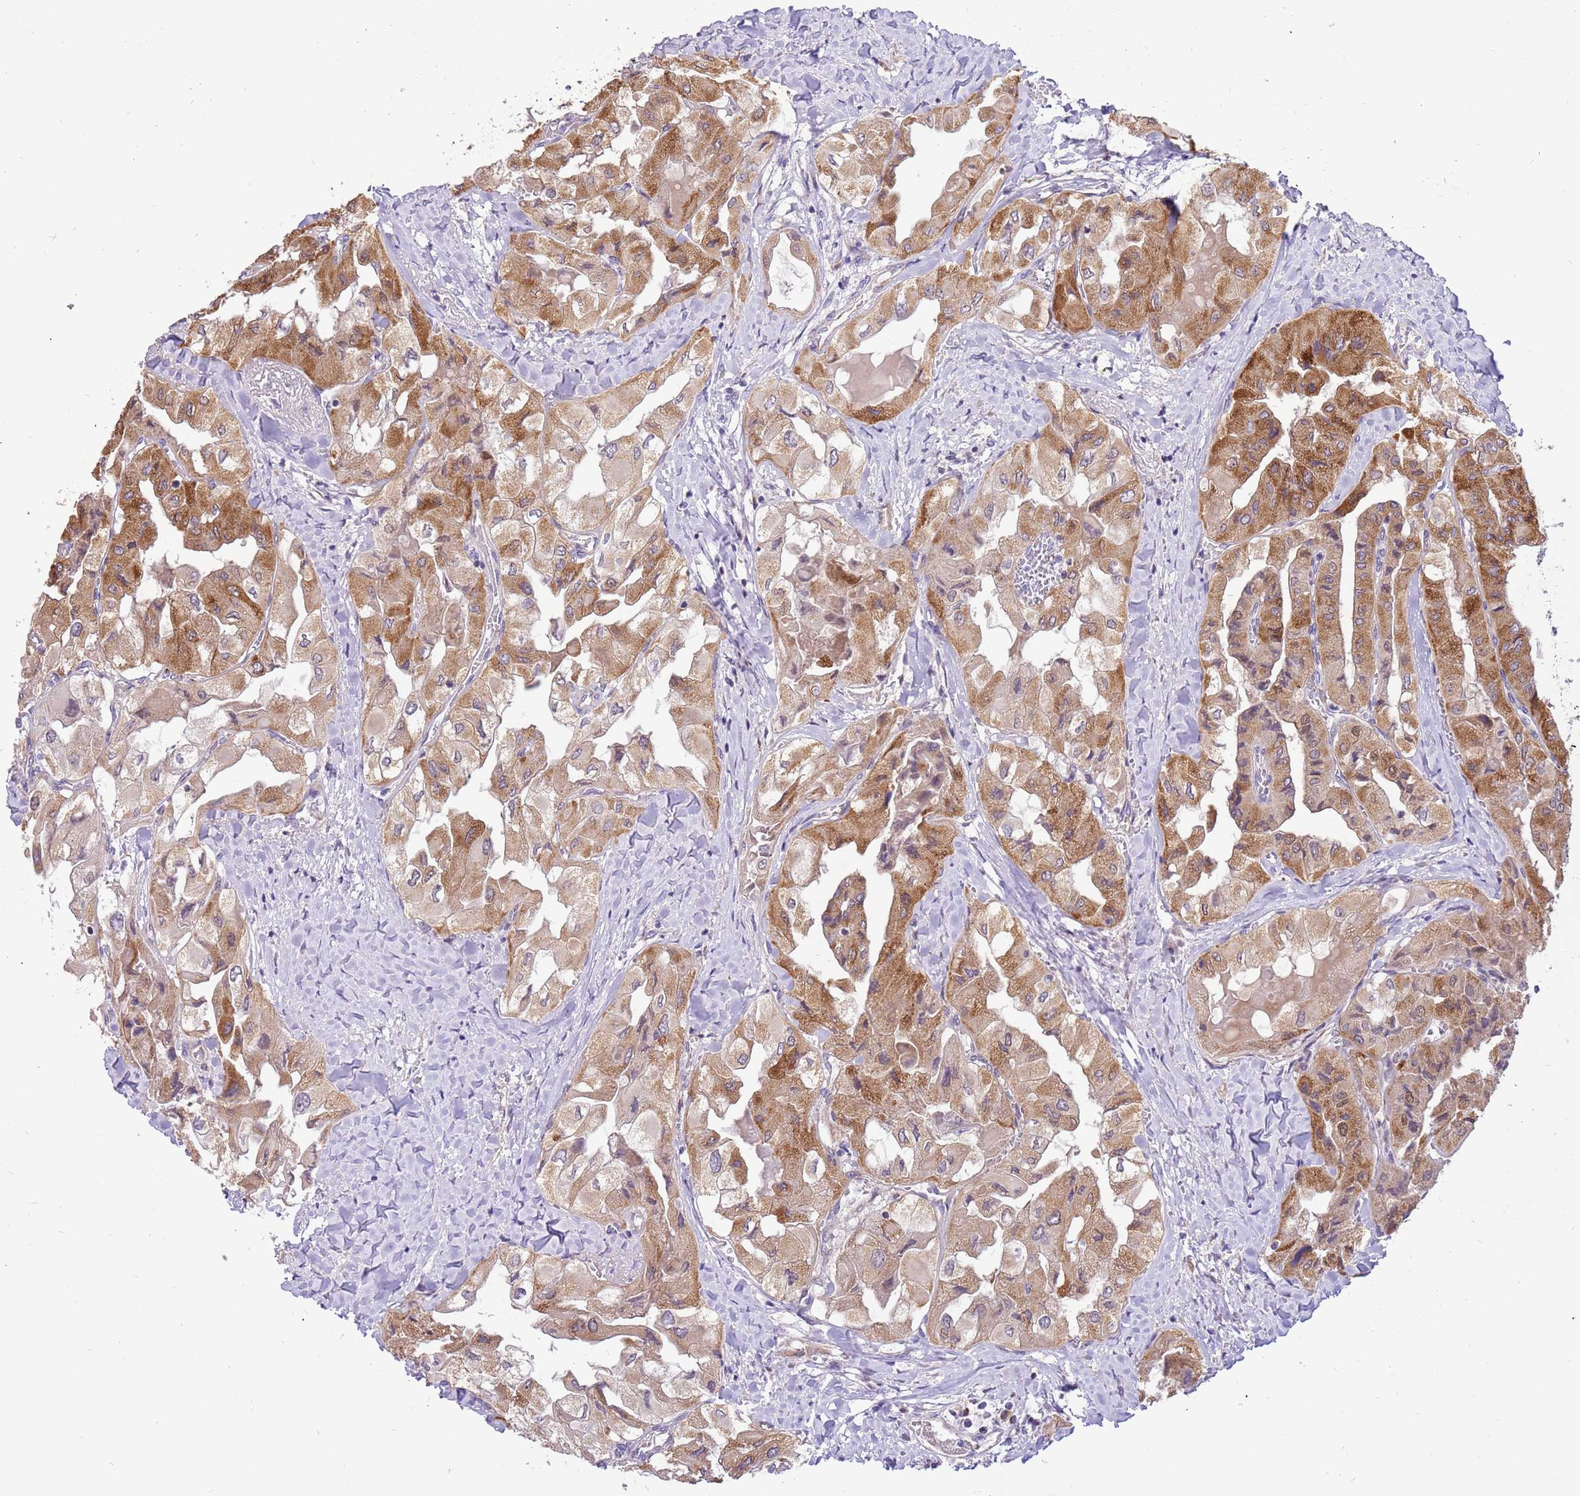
{"staining": {"intensity": "moderate", "quantity": "25%-75%", "location": "cytoplasmic/membranous"}, "tissue": "thyroid cancer", "cell_type": "Tumor cells", "image_type": "cancer", "snomed": [{"axis": "morphology", "description": "Normal tissue, NOS"}, {"axis": "morphology", "description": "Papillary adenocarcinoma, NOS"}, {"axis": "topography", "description": "Thyroid gland"}], "caption": "An immunohistochemistry histopathology image of neoplastic tissue is shown. Protein staining in brown labels moderate cytoplasmic/membranous positivity in papillary adenocarcinoma (thyroid) within tumor cells.", "gene": "COX17", "patient": {"sex": "female", "age": 59}}